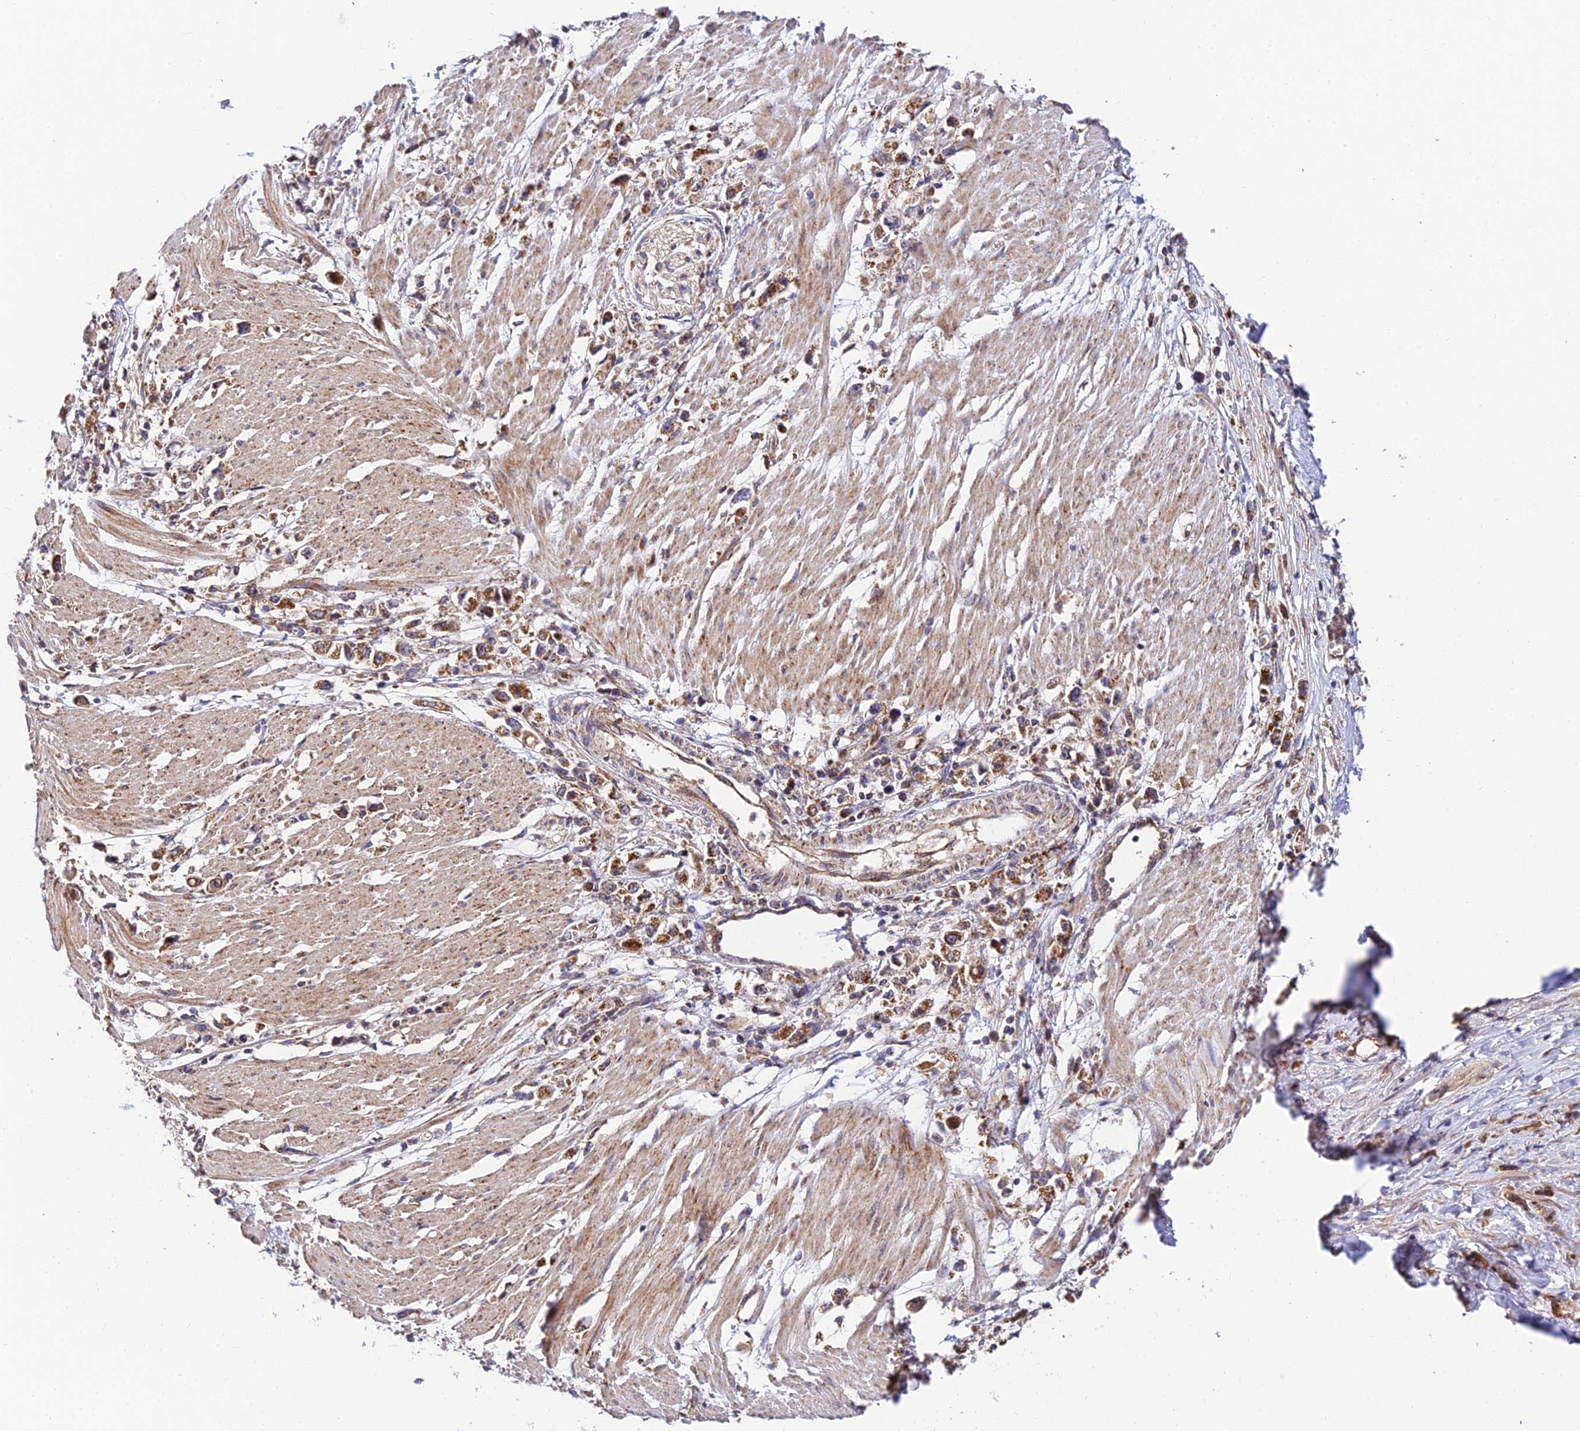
{"staining": {"intensity": "moderate", "quantity": ">75%", "location": "cytoplasmic/membranous"}, "tissue": "stomach cancer", "cell_type": "Tumor cells", "image_type": "cancer", "snomed": [{"axis": "morphology", "description": "Adenocarcinoma, NOS"}, {"axis": "topography", "description": "Stomach"}], "caption": "Stomach adenocarcinoma stained with a protein marker displays moderate staining in tumor cells.", "gene": "PODNL1", "patient": {"sex": "female", "age": 59}}